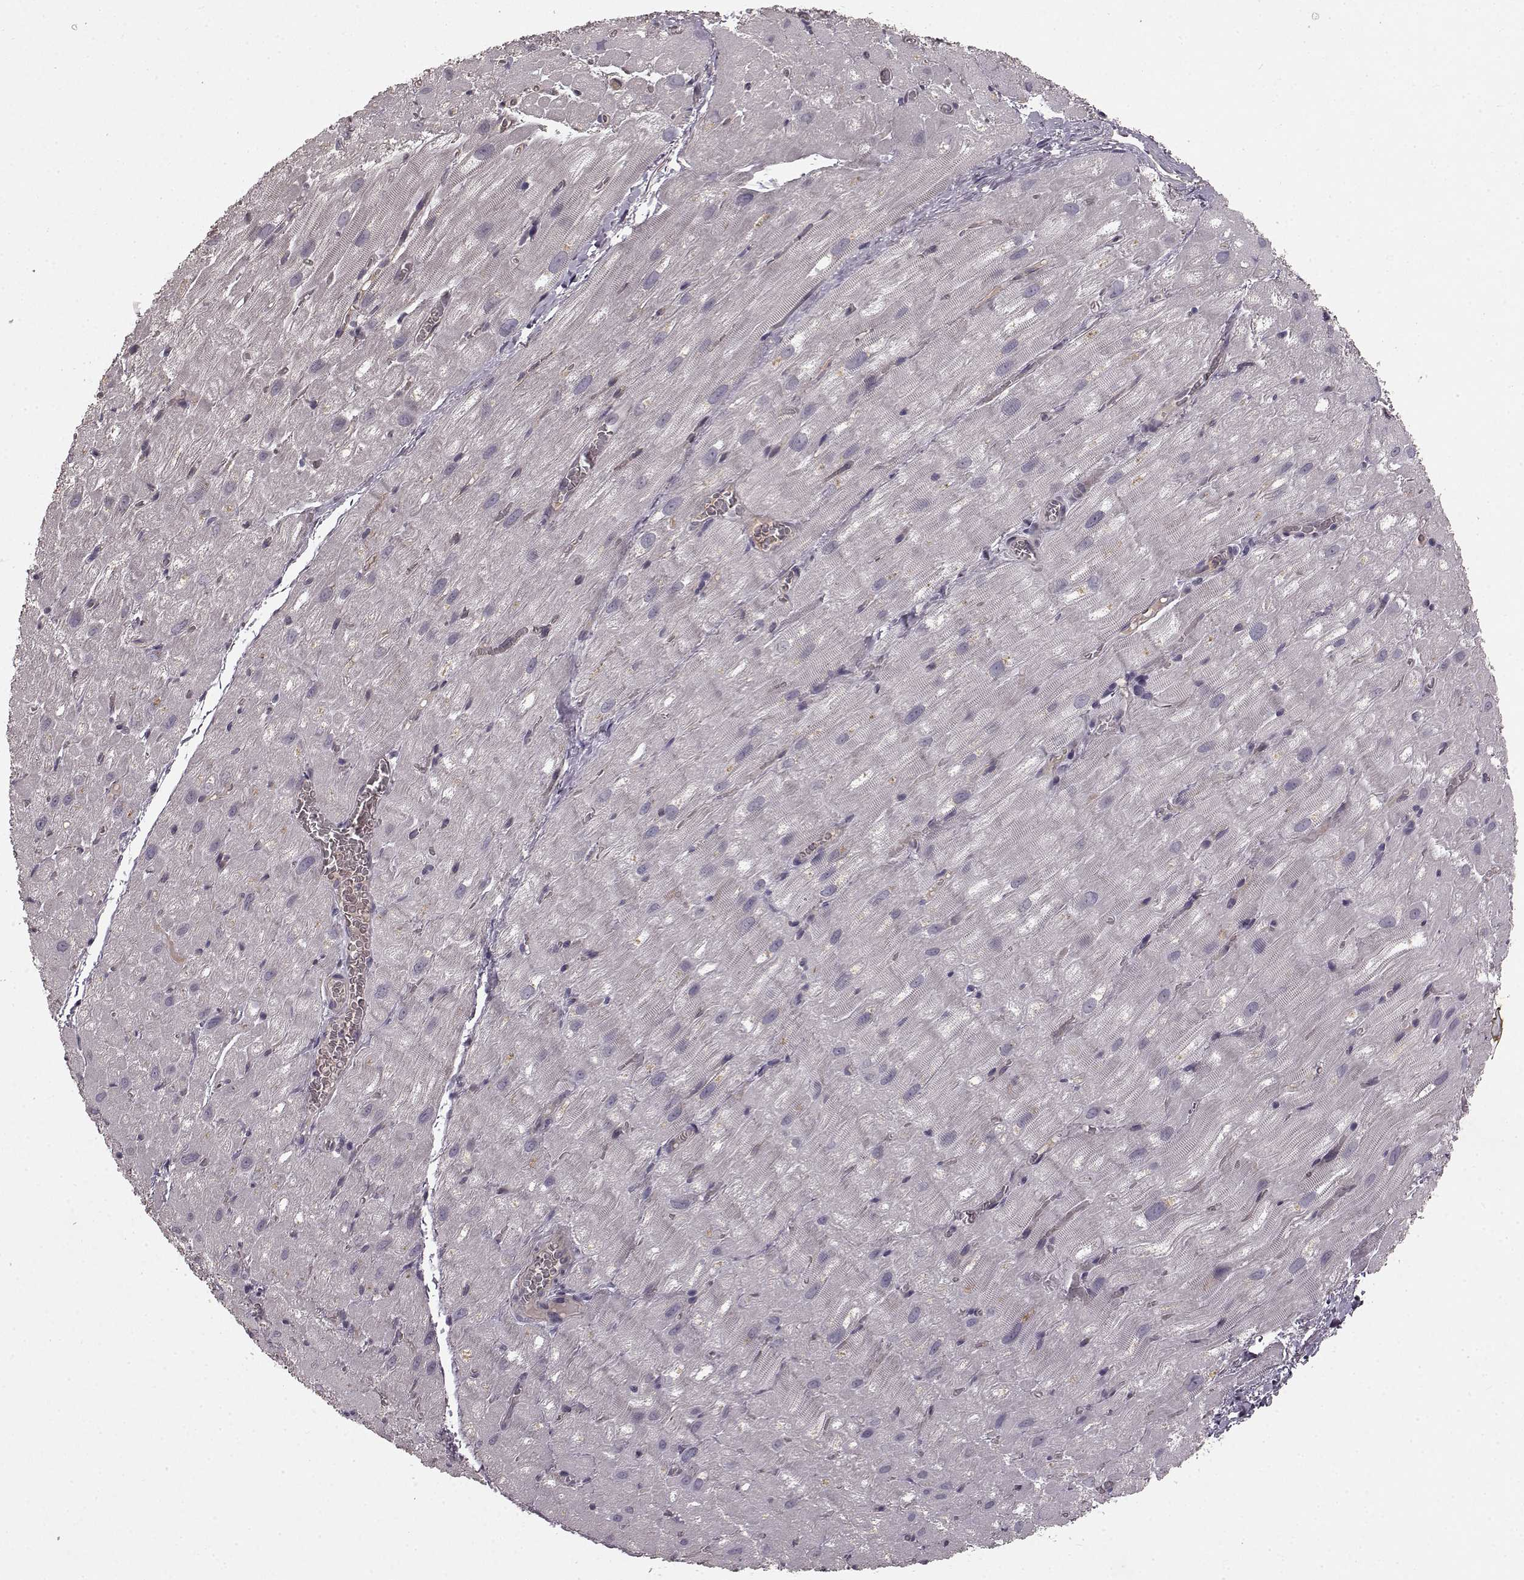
{"staining": {"intensity": "negative", "quantity": "none", "location": "none"}, "tissue": "heart muscle", "cell_type": "Cardiomyocytes", "image_type": "normal", "snomed": [{"axis": "morphology", "description": "Normal tissue, NOS"}, {"axis": "topography", "description": "Heart"}], "caption": "DAB (3,3'-diaminobenzidine) immunohistochemical staining of unremarkable heart muscle reveals no significant staining in cardiomyocytes. (Immunohistochemistry, brightfield microscopy, high magnification).", "gene": "SLC22A18", "patient": {"sex": "male", "age": 61}}